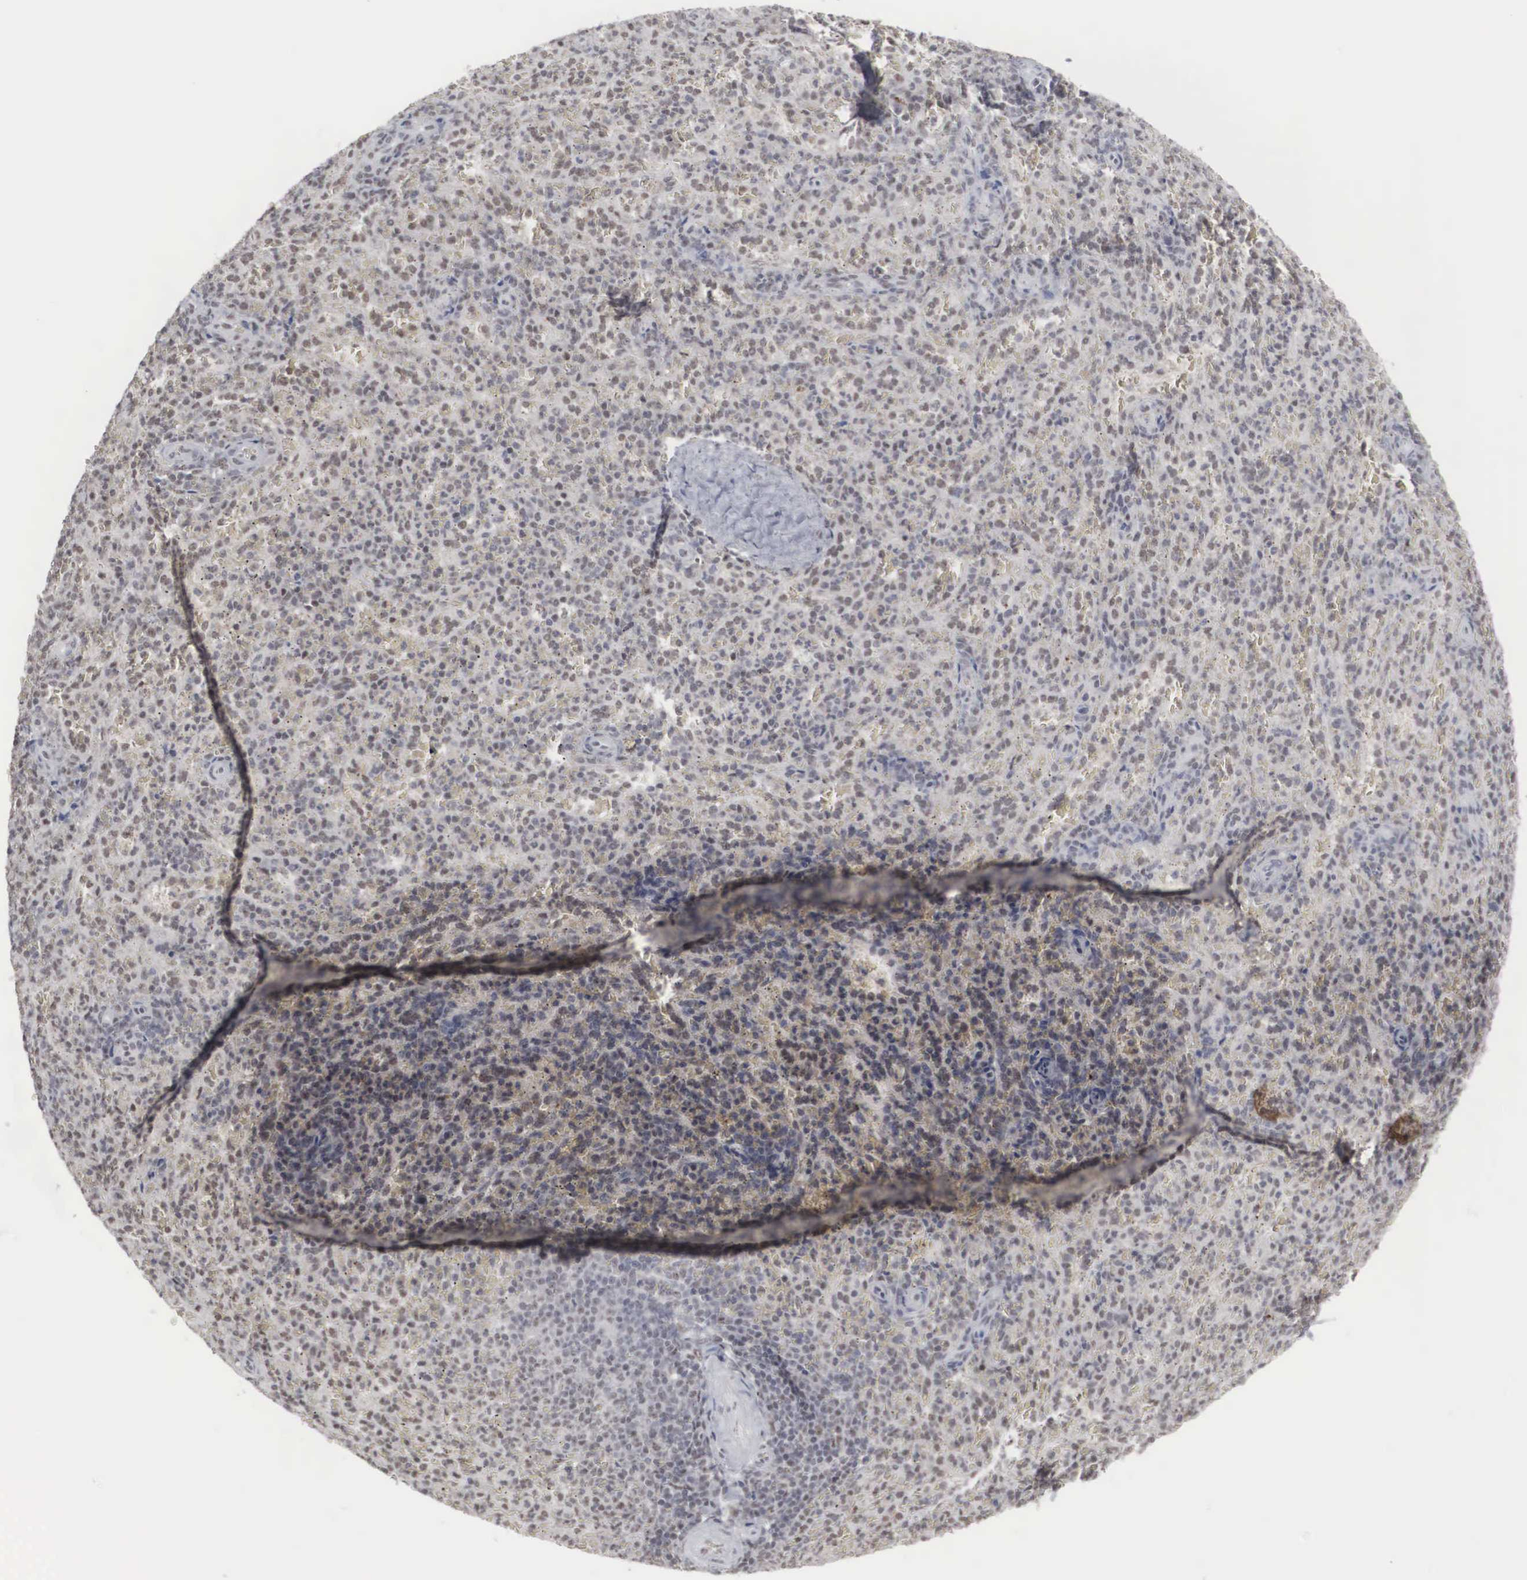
{"staining": {"intensity": "negative", "quantity": "none", "location": "none"}, "tissue": "spleen", "cell_type": "Cells in red pulp", "image_type": "normal", "snomed": [{"axis": "morphology", "description": "Normal tissue, NOS"}, {"axis": "topography", "description": "Spleen"}], "caption": "This is an immunohistochemistry (IHC) histopathology image of unremarkable spleen. There is no positivity in cells in red pulp.", "gene": "AUTS2", "patient": {"sex": "female", "age": 21}}